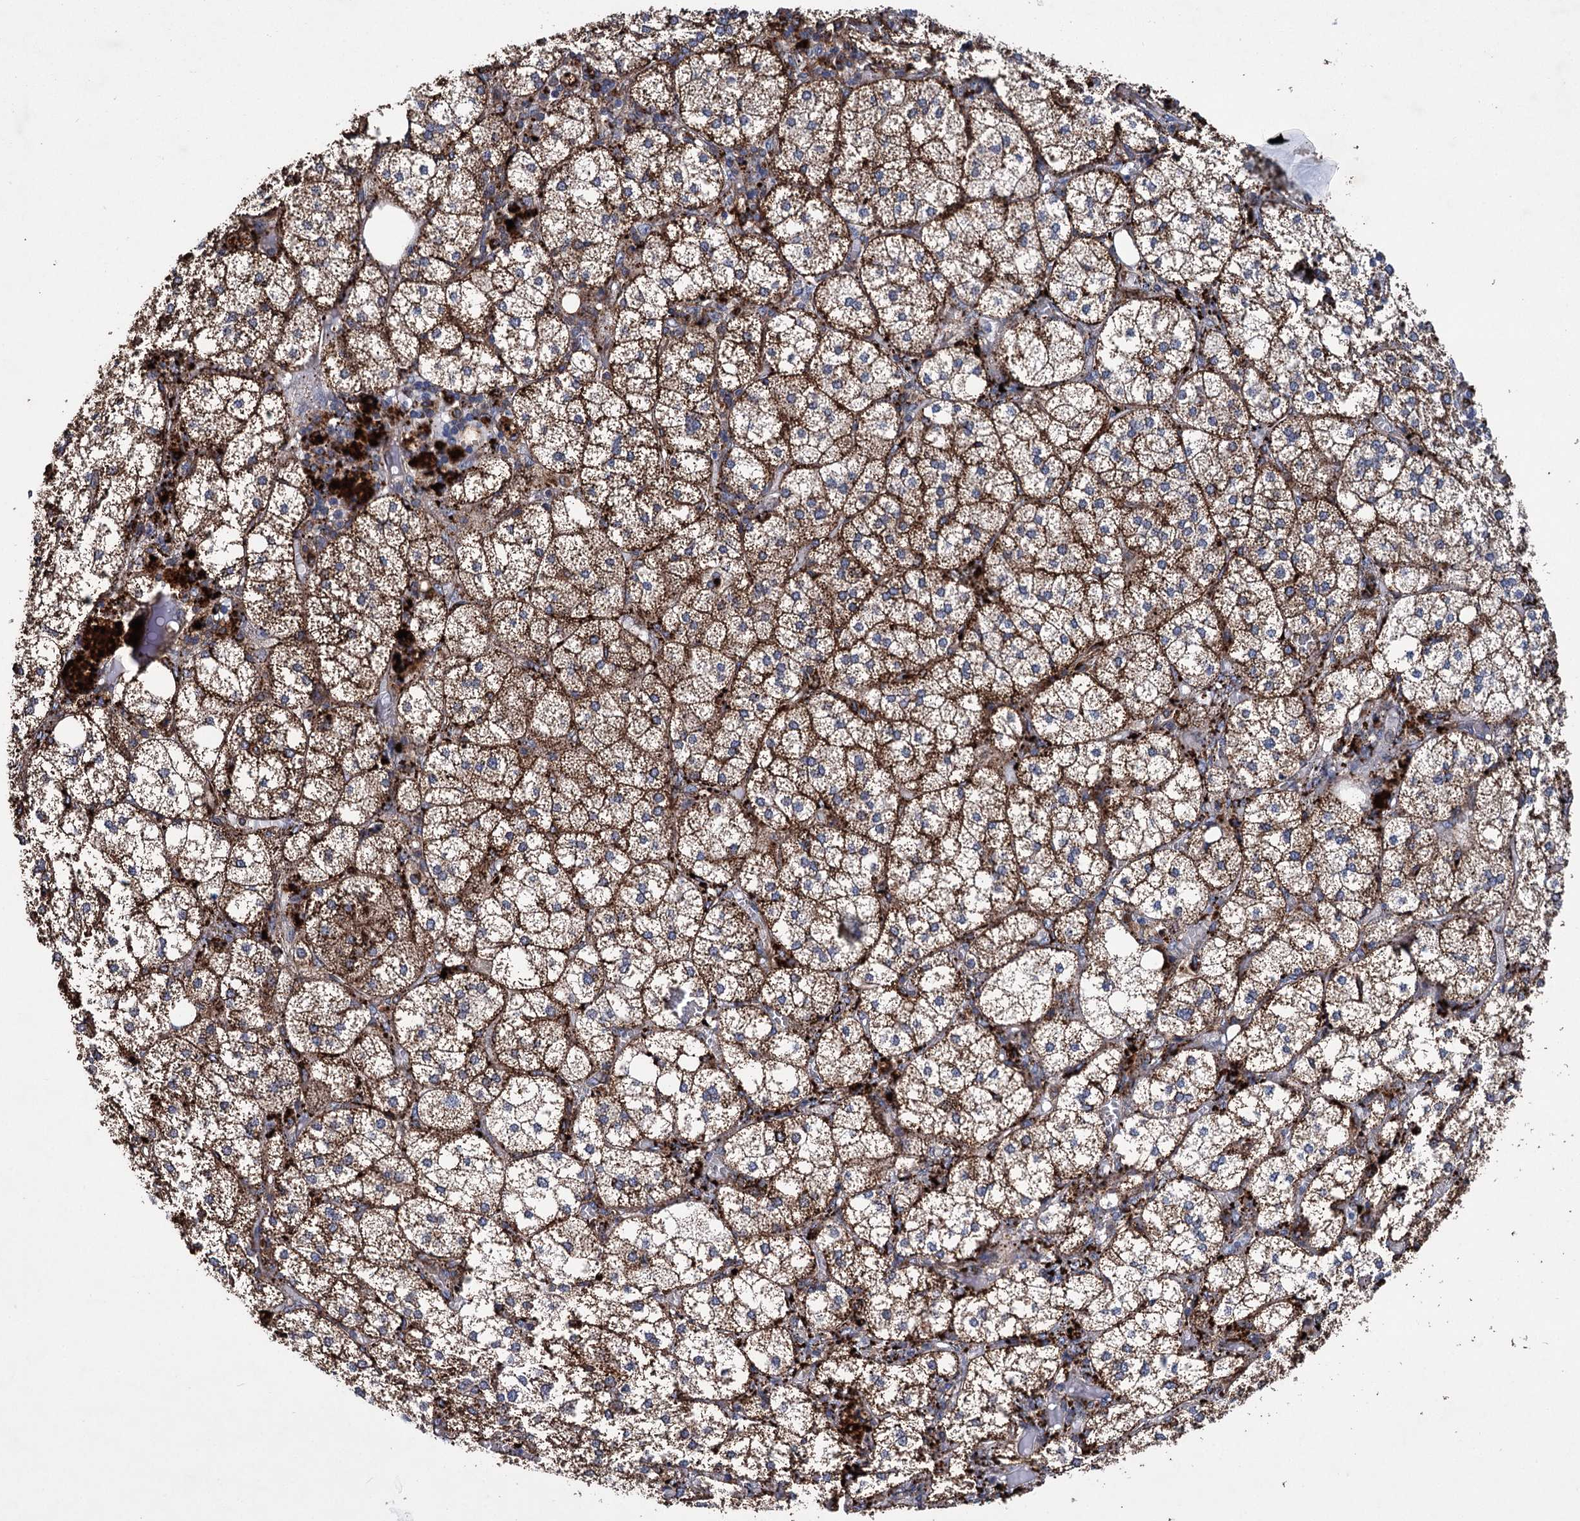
{"staining": {"intensity": "strong", "quantity": ">75%", "location": "cytoplasmic/membranous"}, "tissue": "adrenal gland", "cell_type": "Glandular cells", "image_type": "normal", "snomed": [{"axis": "morphology", "description": "Normal tissue, NOS"}, {"axis": "topography", "description": "Adrenal gland"}], "caption": "Immunohistochemistry (IHC) micrograph of benign adrenal gland: adrenal gland stained using immunohistochemistry exhibits high levels of strong protein expression localized specifically in the cytoplasmic/membranous of glandular cells, appearing as a cytoplasmic/membranous brown color.", "gene": "SCPEP1", "patient": {"sex": "female", "age": 61}}